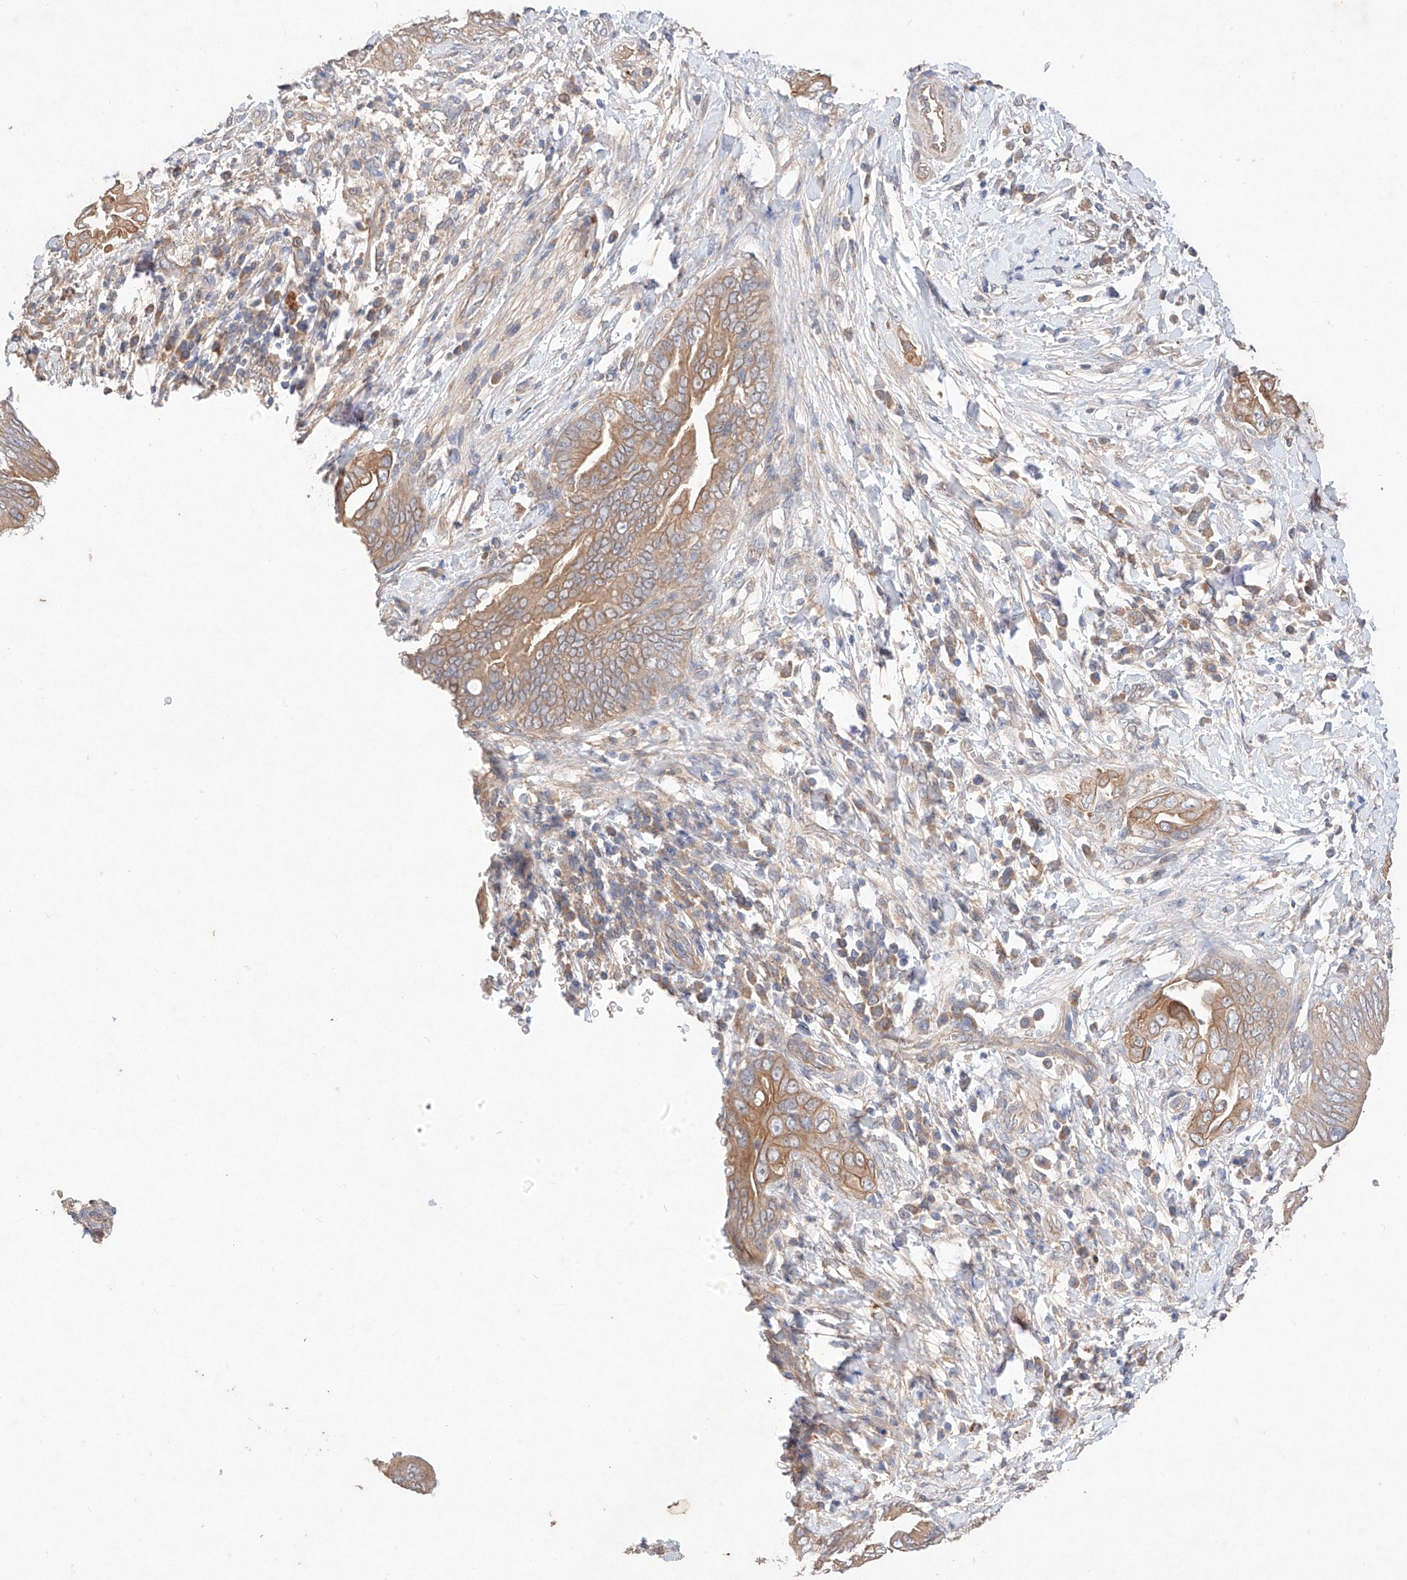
{"staining": {"intensity": "moderate", "quantity": ">75%", "location": "cytoplasmic/membranous"}, "tissue": "pancreatic cancer", "cell_type": "Tumor cells", "image_type": "cancer", "snomed": [{"axis": "morphology", "description": "Adenocarcinoma, NOS"}, {"axis": "topography", "description": "Pancreas"}], "caption": "The histopathology image reveals staining of pancreatic cancer (adenocarcinoma), revealing moderate cytoplasmic/membranous protein positivity (brown color) within tumor cells. (IHC, brightfield microscopy, high magnification).", "gene": "C6orf62", "patient": {"sex": "male", "age": 75}}